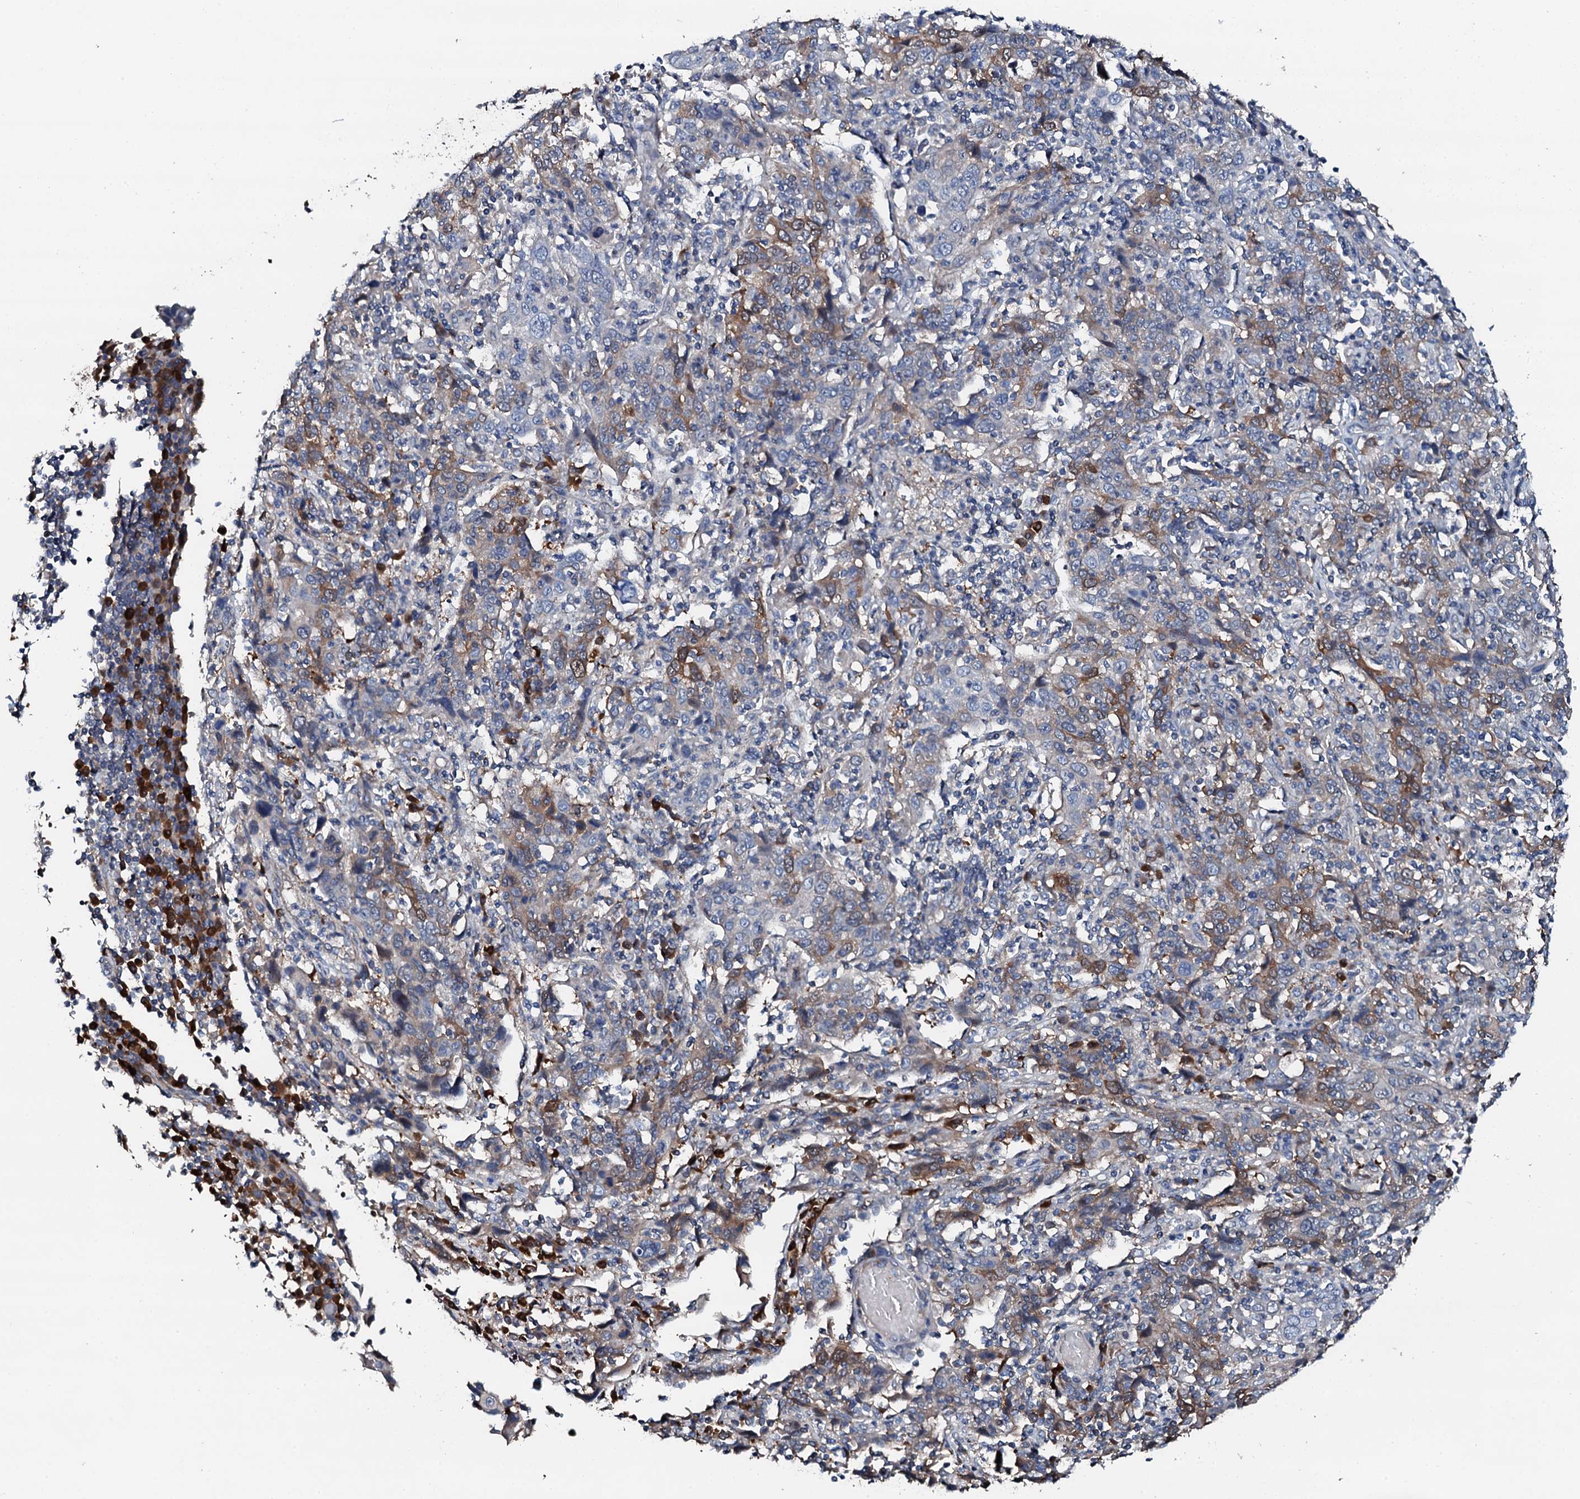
{"staining": {"intensity": "moderate", "quantity": "<25%", "location": "cytoplasmic/membranous"}, "tissue": "cervical cancer", "cell_type": "Tumor cells", "image_type": "cancer", "snomed": [{"axis": "morphology", "description": "Squamous cell carcinoma, NOS"}, {"axis": "topography", "description": "Cervix"}], "caption": "Cervical cancer stained for a protein (brown) reveals moderate cytoplasmic/membranous positive staining in approximately <25% of tumor cells.", "gene": "GFOD2", "patient": {"sex": "female", "age": 46}}